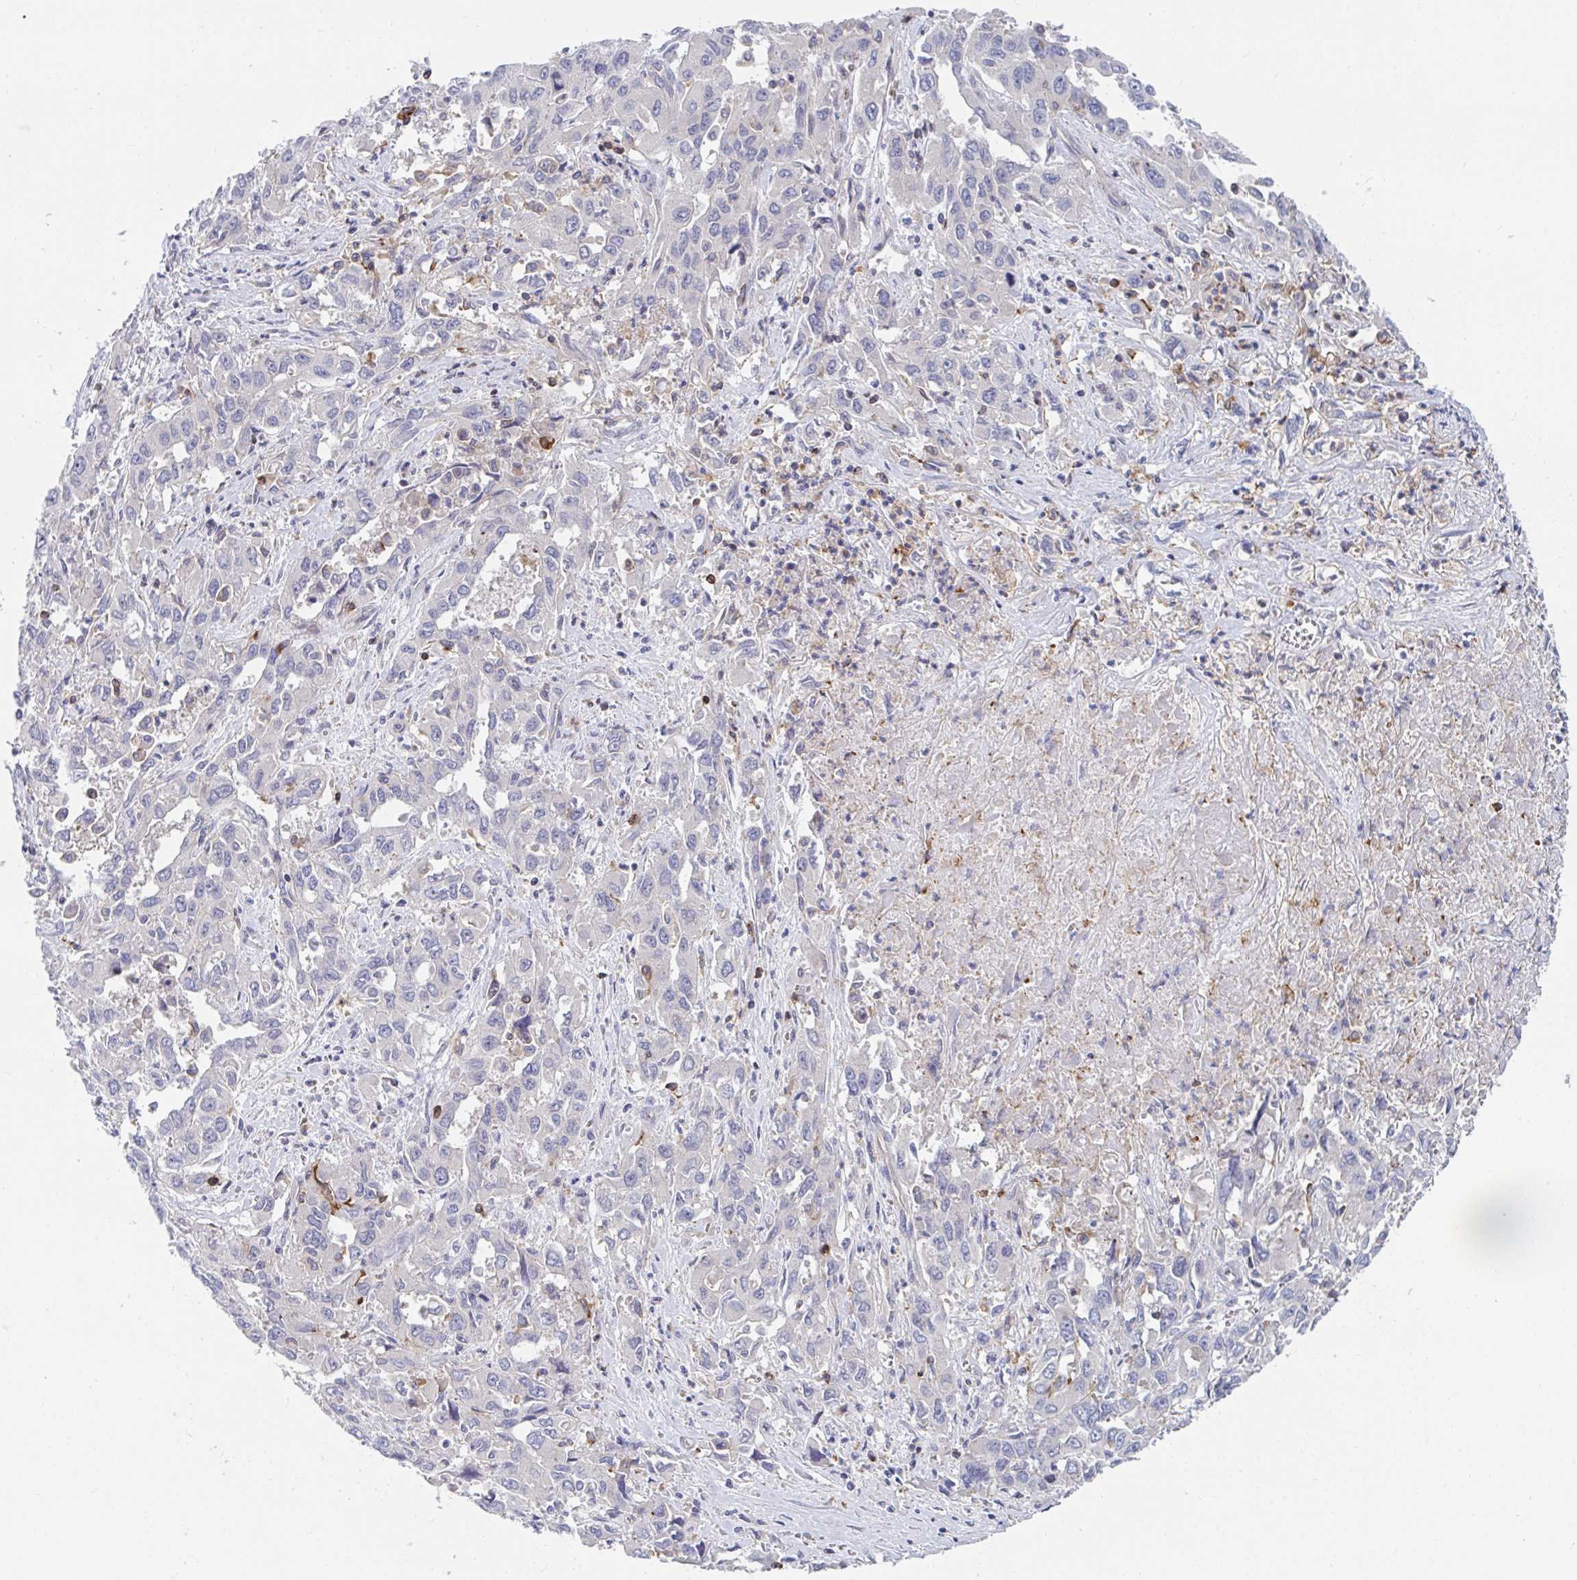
{"staining": {"intensity": "negative", "quantity": "none", "location": "none"}, "tissue": "liver cancer", "cell_type": "Tumor cells", "image_type": "cancer", "snomed": [{"axis": "morphology", "description": "Carcinoma, Hepatocellular, NOS"}, {"axis": "topography", "description": "Liver"}], "caption": "A high-resolution photomicrograph shows IHC staining of hepatocellular carcinoma (liver), which displays no significant staining in tumor cells.", "gene": "FRMD3", "patient": {"sex": "male", "age": 63}}